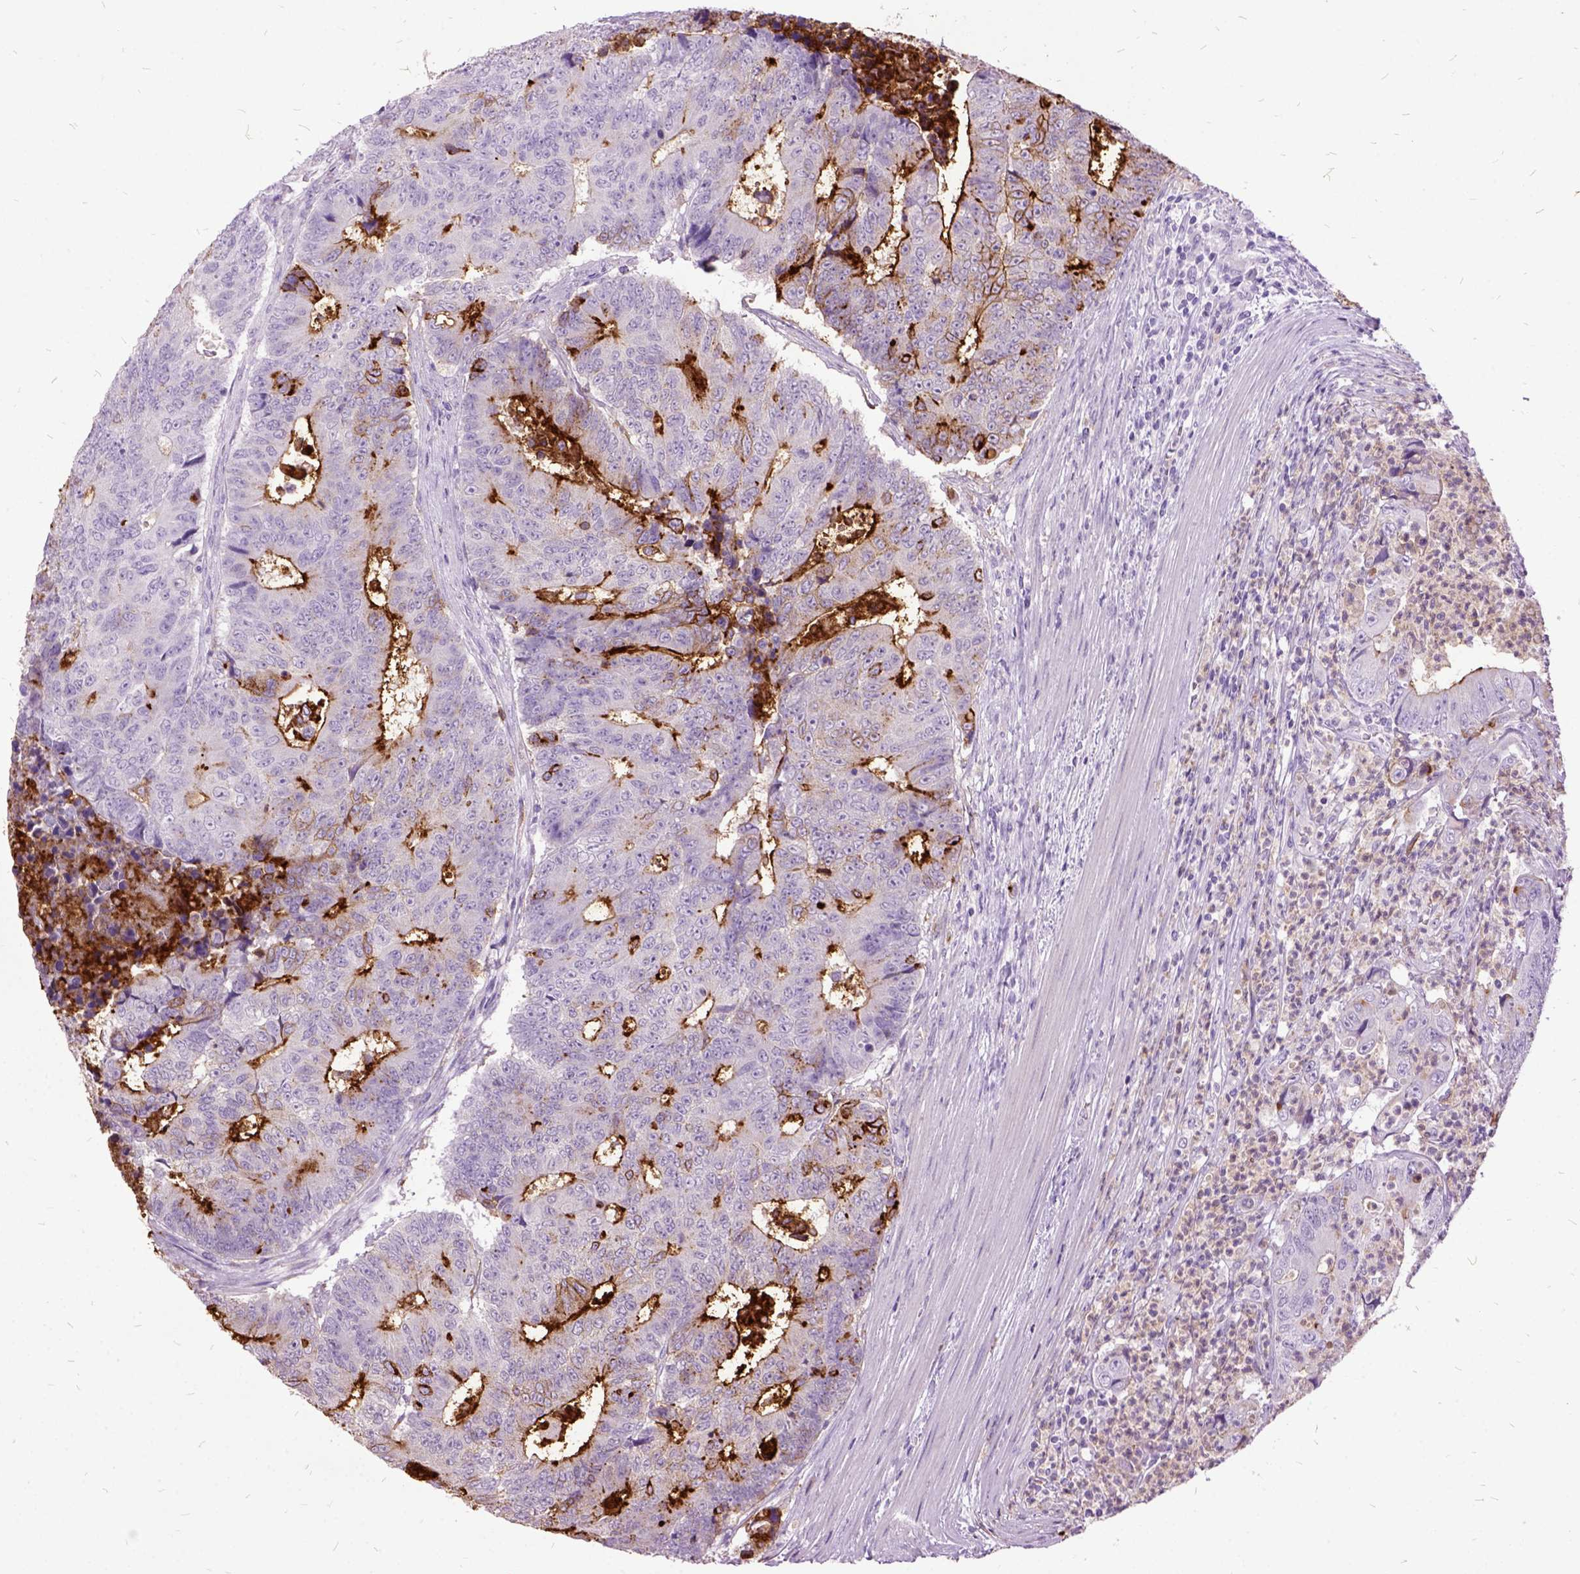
{"staining": {"intensity": "strong", "quantity": "<25%", "location": "cytoplasmic/membranous"}, "tissue": "colorectal cancer", "cell_type": "Tumor cells", "image_type": "cancer", "snomed": [{"axis": "morphology", "description": "Adenocarcinoma, NOS"}, {"axis": "topography", "description": "Colon"}], "caption": "Immunohistochemical staining of adenocarcinoma (colorectal) displays strong cytoplasmic/membranous protein expression in about <25% of tumor cells. Immunohistochemistry (ihc) stains the protein in brown and the nuclei are stained blue.", "gene": "MME", "patient": {"sex": "female", "age": 48}}